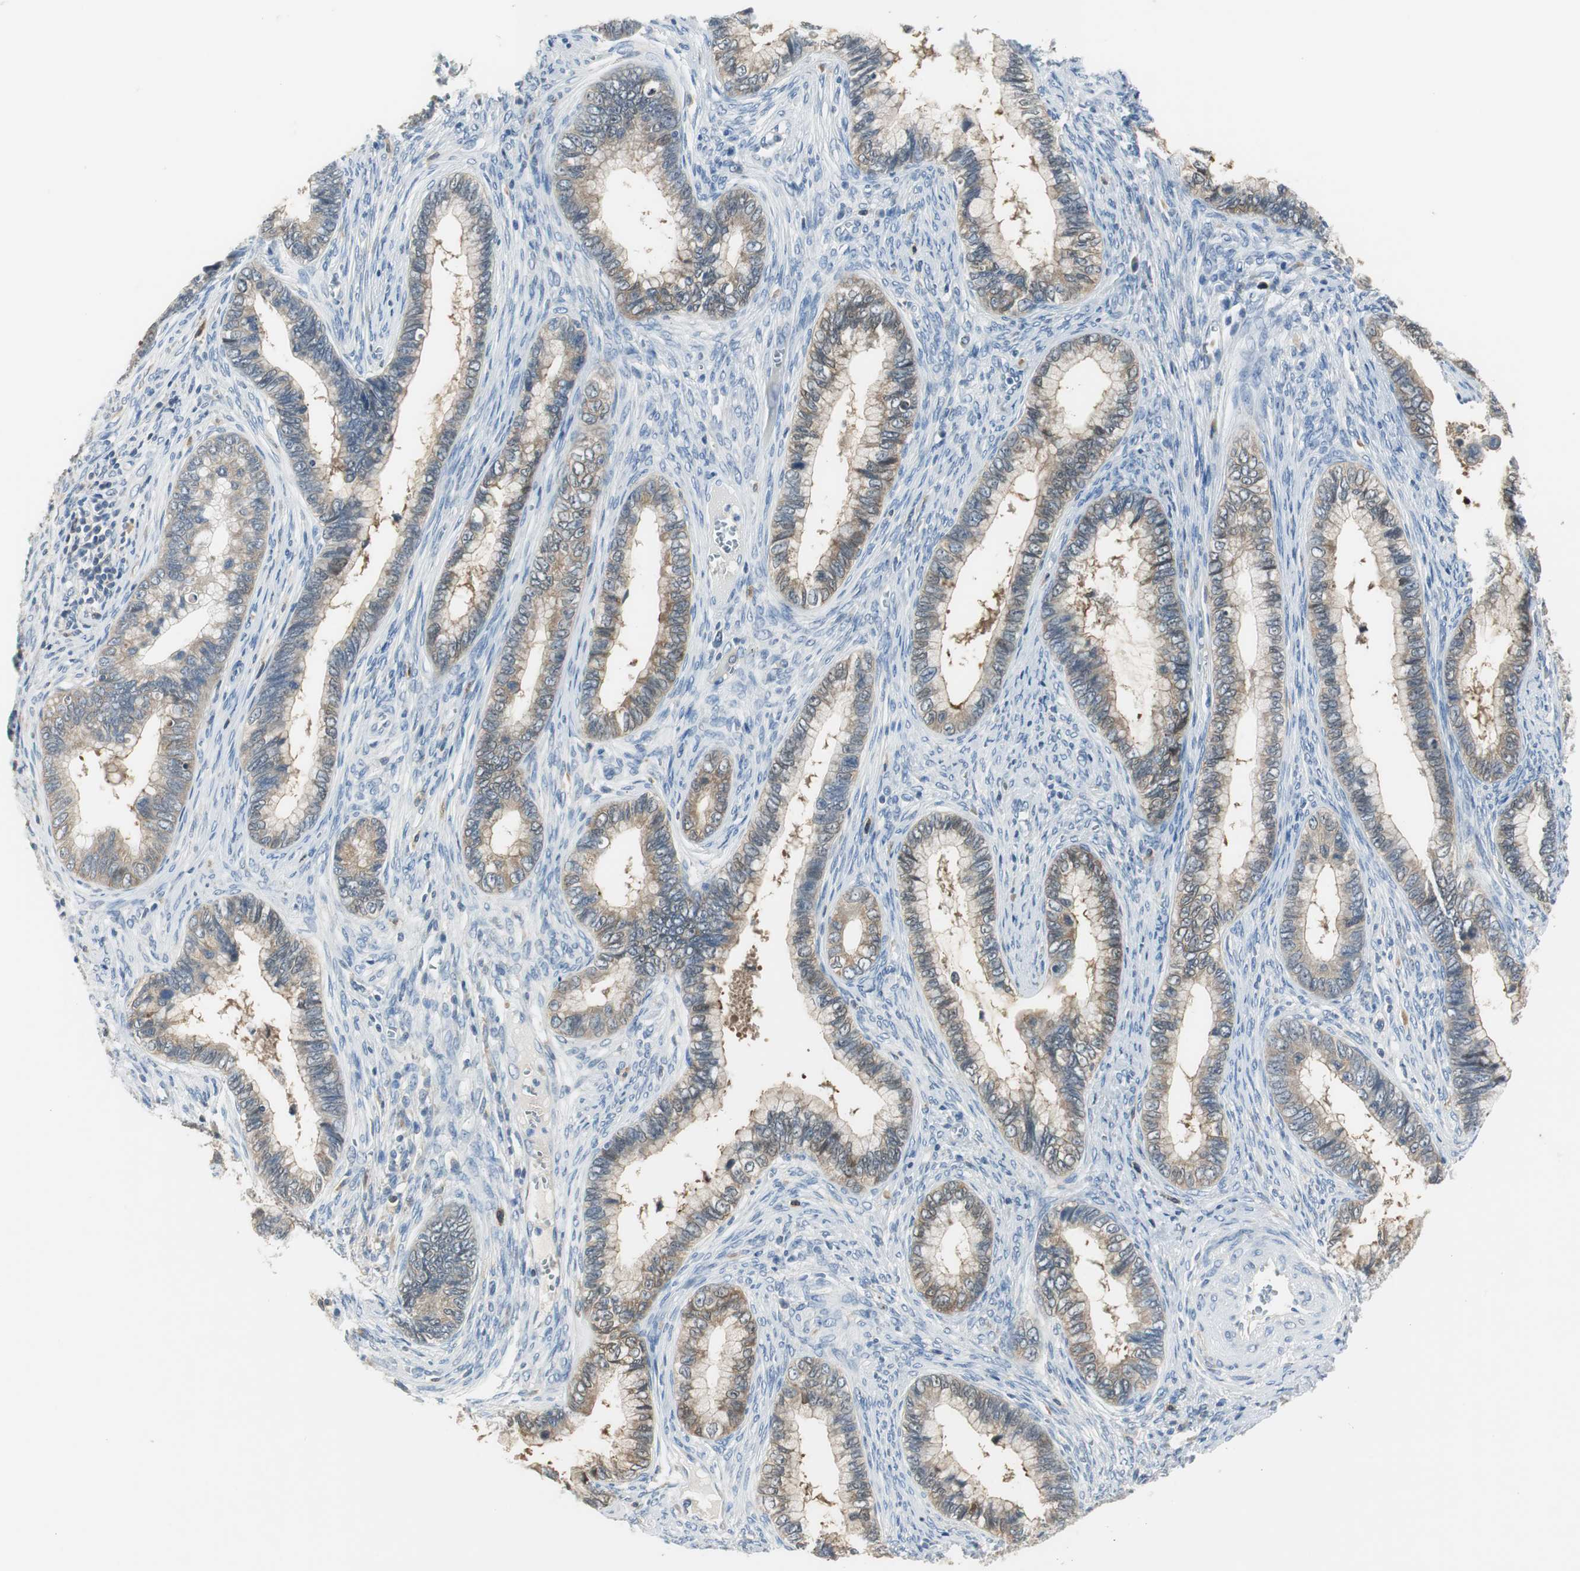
{"staining": {"intensity": "weak", "quantity": ">75%", "location": "cytoplasmic/membranous"}, "tissue": "cervical cancer", "cell_type": "Tumor cells", "image_type": "cancer", "snomed": [{"axis": "morphology", "description": "Adenocarcinoma, NOS"}, {"axis": "topography", "description": "Cervix"}], "caption": "An immunohistochemistry micrograph of tumor tissue is shown. Protein staining in brown labels weak cytoplasmic/membranous positivity in cervical adenocarcinoma within tumor cells. (Stains: DAB in brown, nuclei in blue, Microscopy: brightfield microscopy at high magnification).", "gene": "MSTO1", "patient": {"sex": "female", "age": 44}}